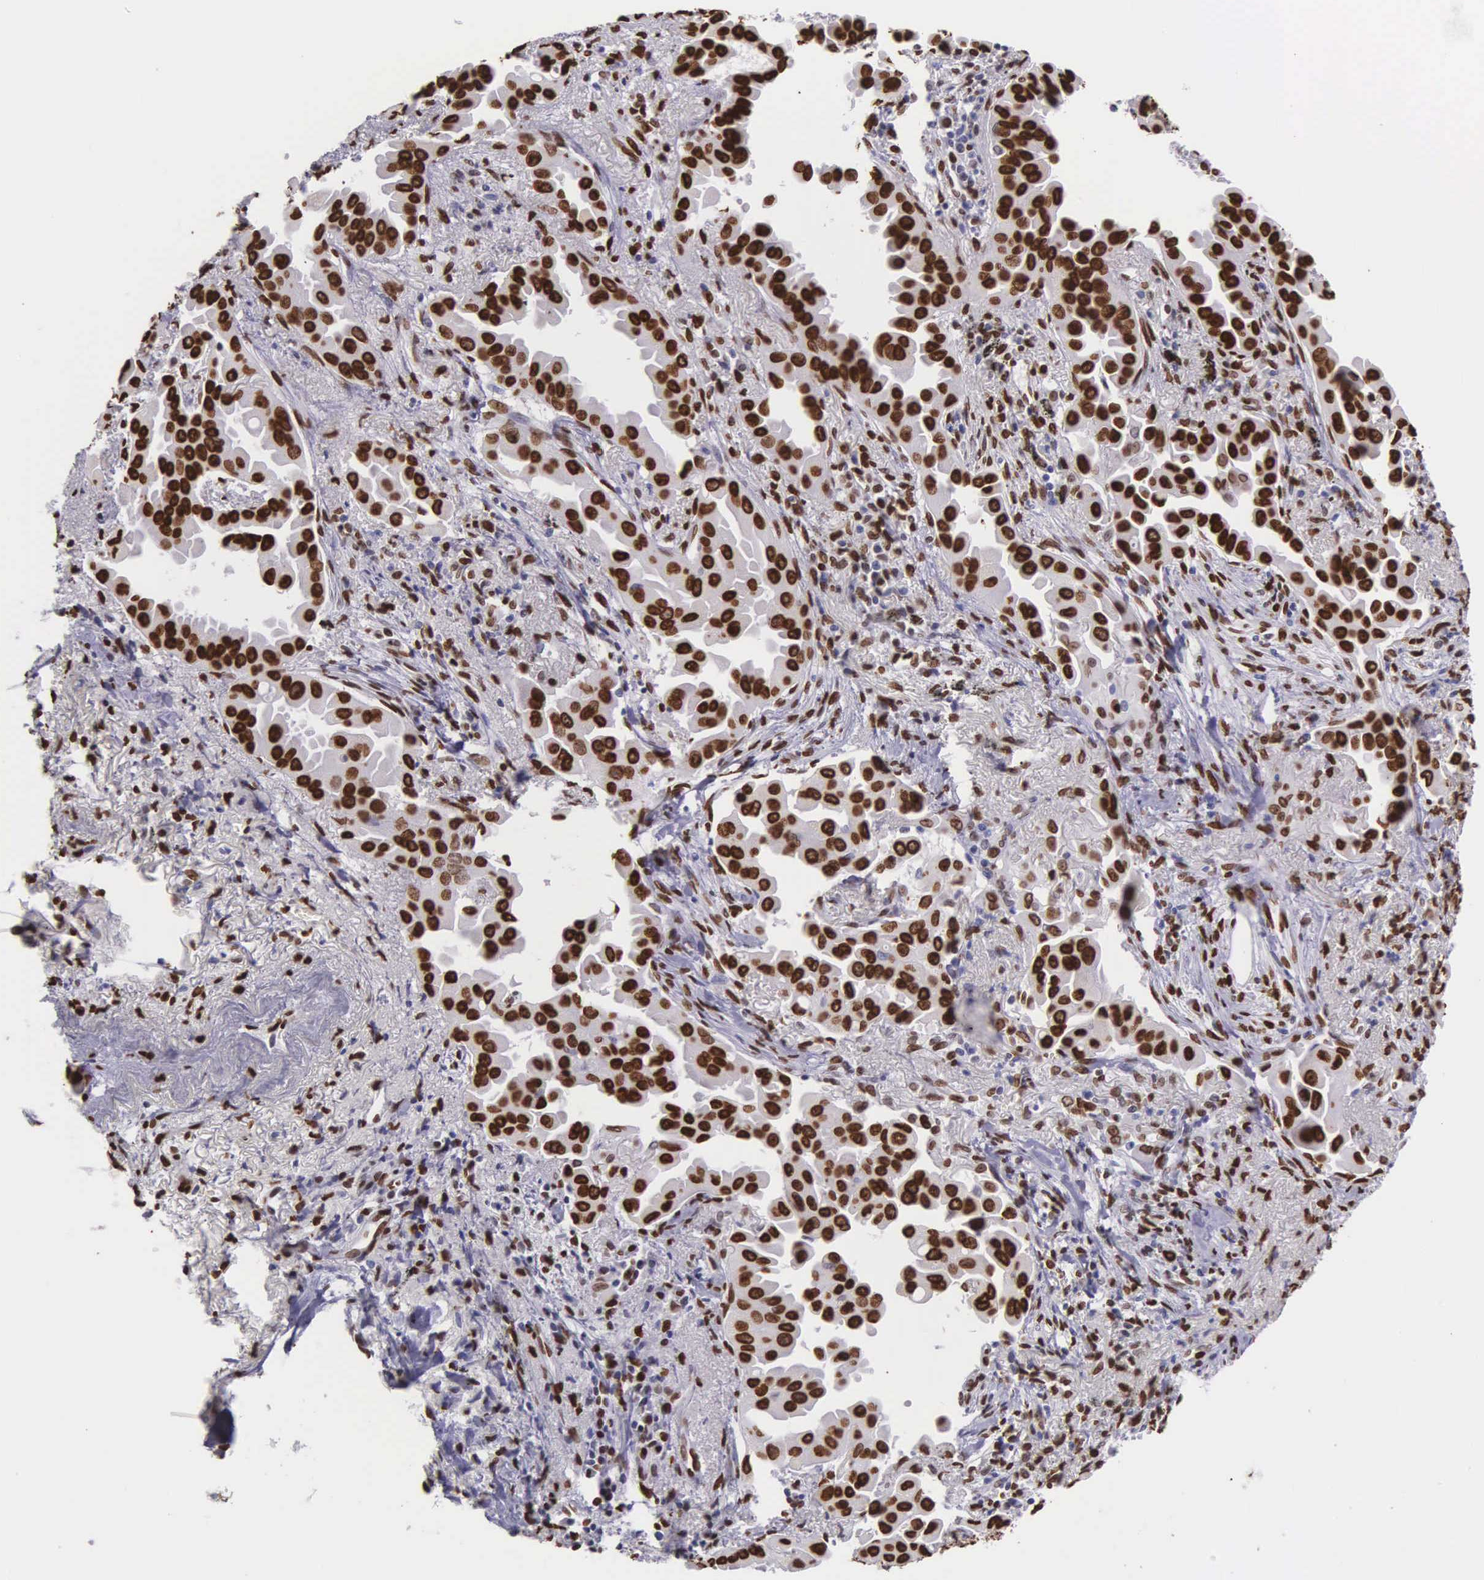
{"staining": {"intensity": "strong", "quantity": ">75%", "location": "nuclear"}, "tissue": "lung cancer", "cell_type": "Tumor cells", "image_type": "cancer", "snomed": [{"axis": "morphology", "description": "Adenocarcinoma, NOS"}, {"axis": "topography", "description": "Lung"}], "caption": "Immunohistochemical staining of adenocarcinoma (lung) exhibits strong nuclear protein staining in about >75% of tumor cells. The staining was performed using DAB to visualize the protein expression in brown, while the nuclei were stained in blue with hematoxylin (Magnification: 20x).", "gene": "H1-0", "patient": {"sex": "male", "age": 68}}